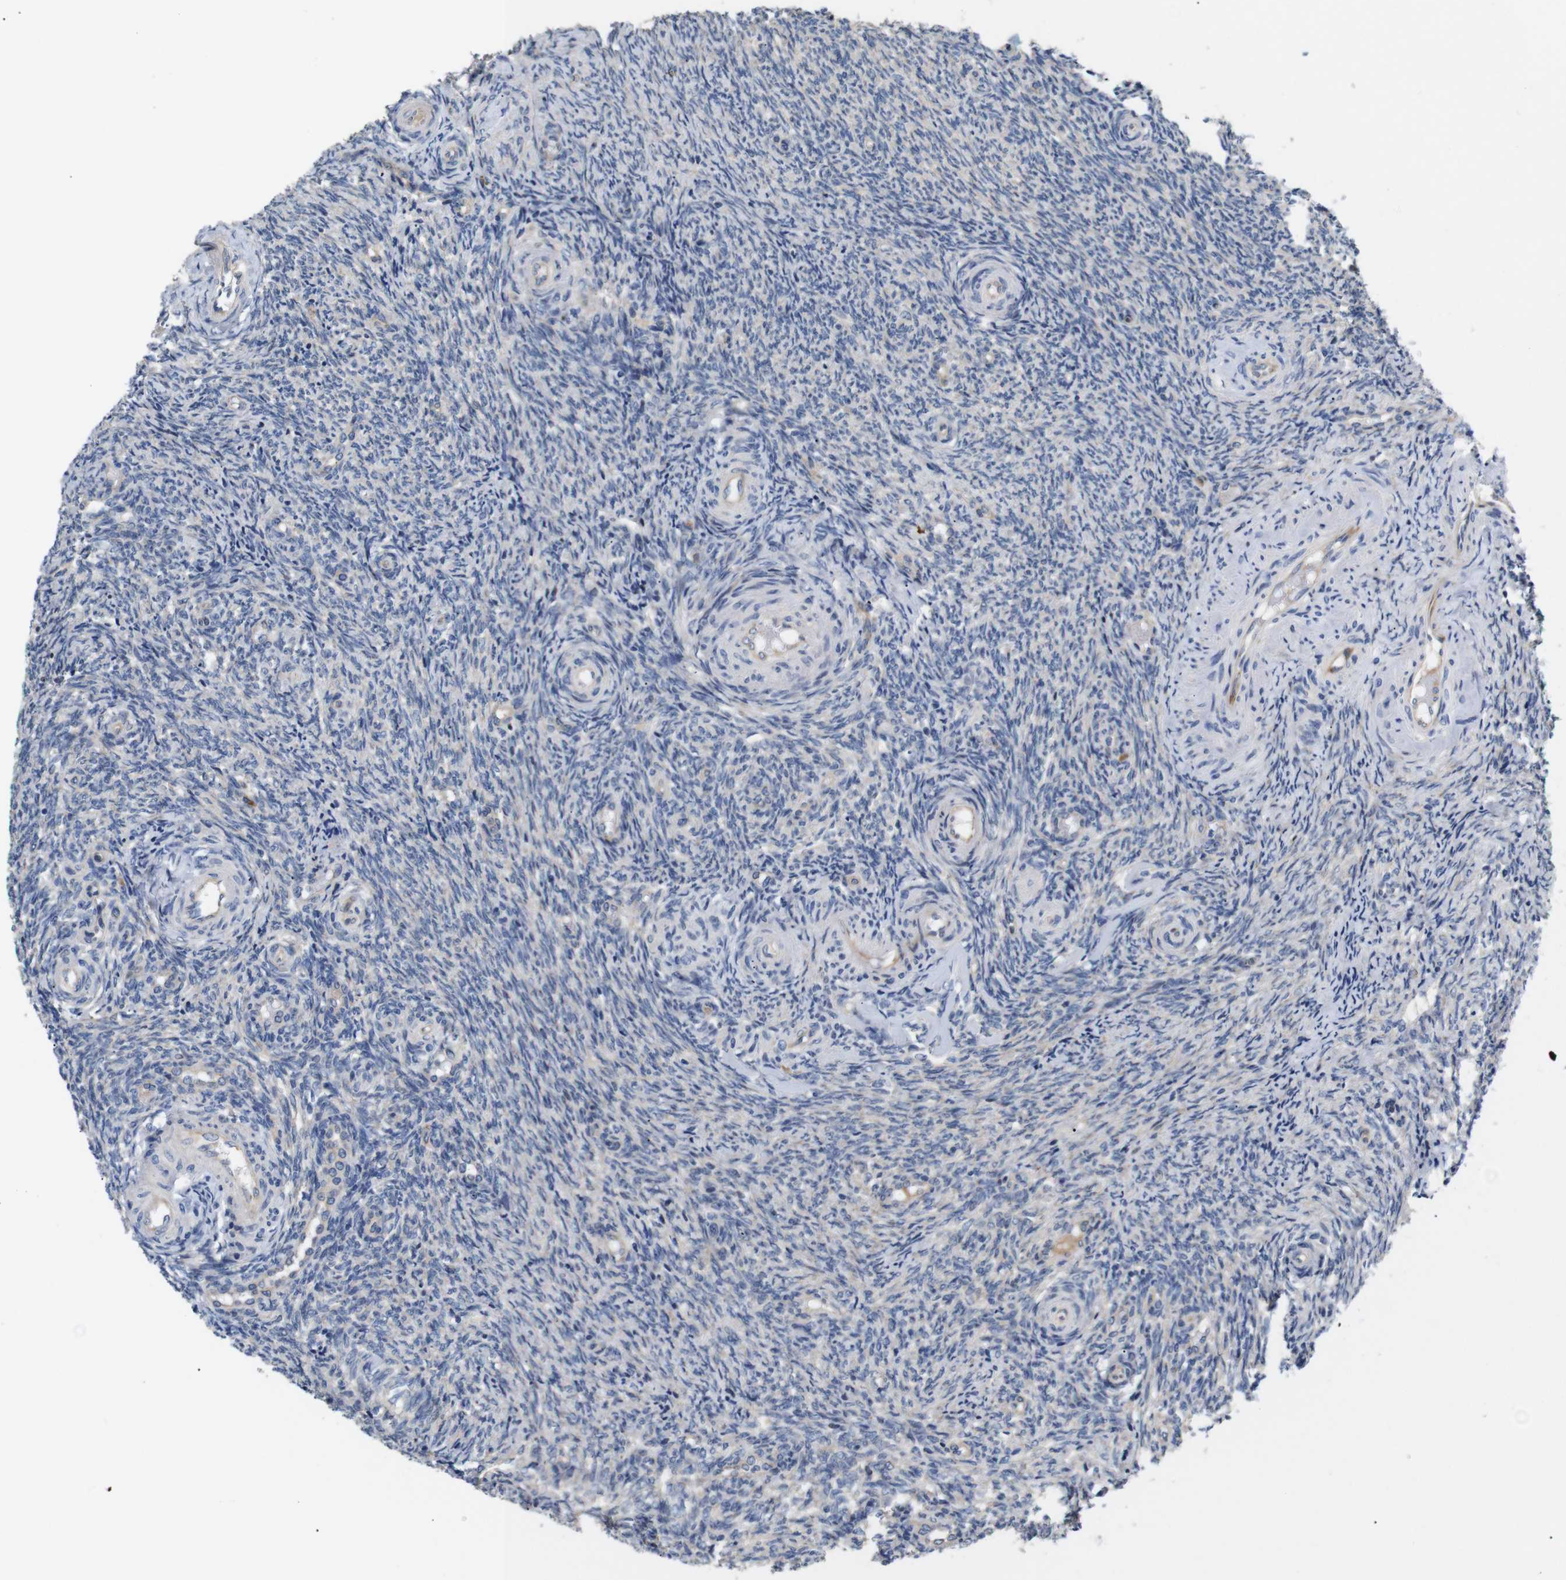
{"staining": {"intensity": "weak", "quantity": "<25%", "location": "cytoplasmic/membranous"}, "tissue": "ovary", "cell_type": "Ovarian stroma cells", "image_type": "normal", "snomed": [{"axis": "morphology", "description": "Normal tissue, NOS"}, {"axis": "topography", "description": "Ovary"}], "caption": "Immunohistochemical staining of unremarkable ovary shows no significant staining in ovarian stroma cells.", "gene": "UBE2G2", "patient": {"sex": "female", "age": 41}}